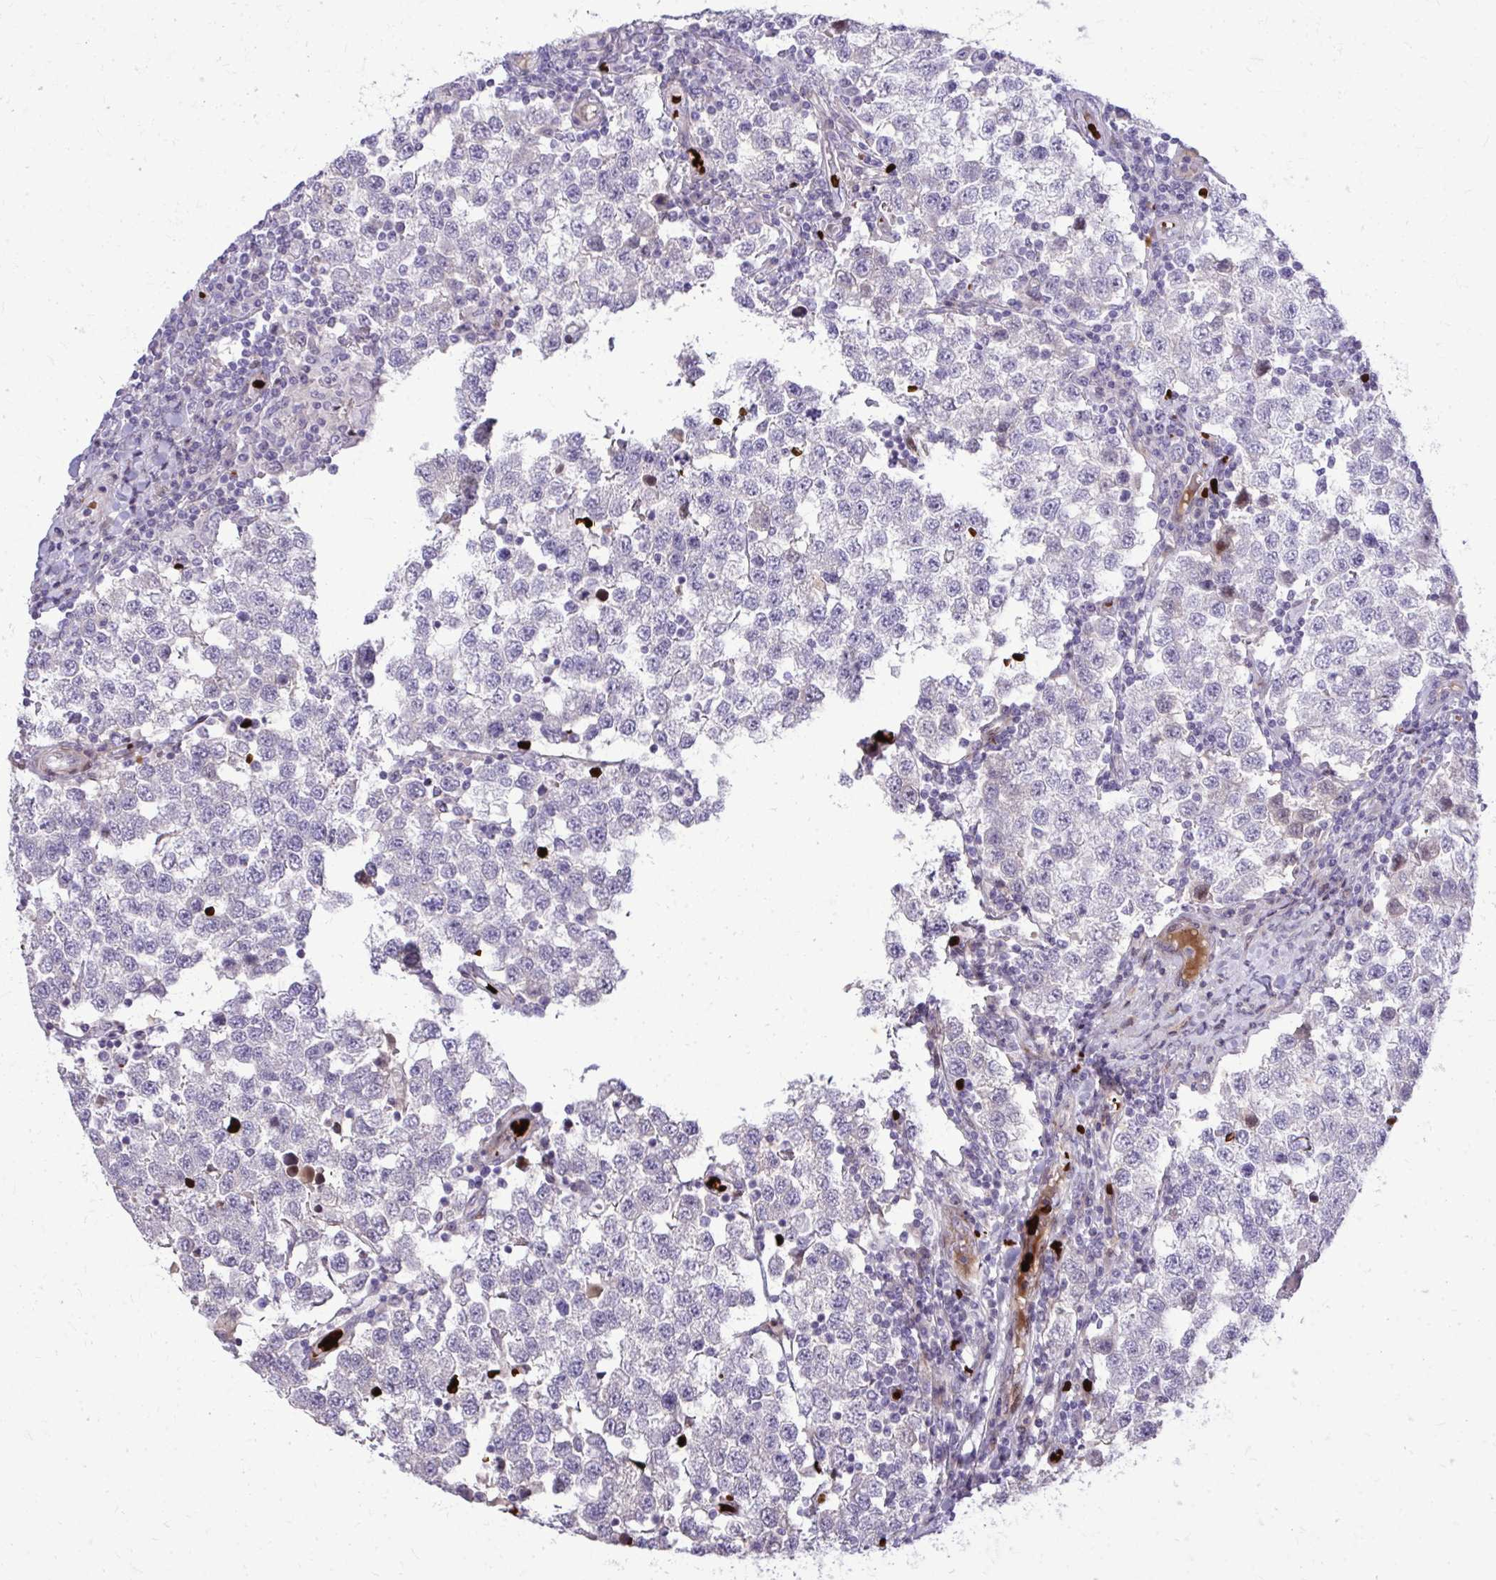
{"staining": {"intensity": "negative", "quantity": "none", "location": "none"}, "tissue": "testis cancer", "cell_type": "Tumor cells", "image_type": "cancer", "snomed": [{"axis": "morphology", "description": "Seminoma, NOS"}, {"axis": "topography", "description": "Testis"}], "caption": "Tumor cells are negative for brown protein staining in testis cancer (seminoma).", "gene": "DLX4", "patient": {"sex": "male", "age": 34}}